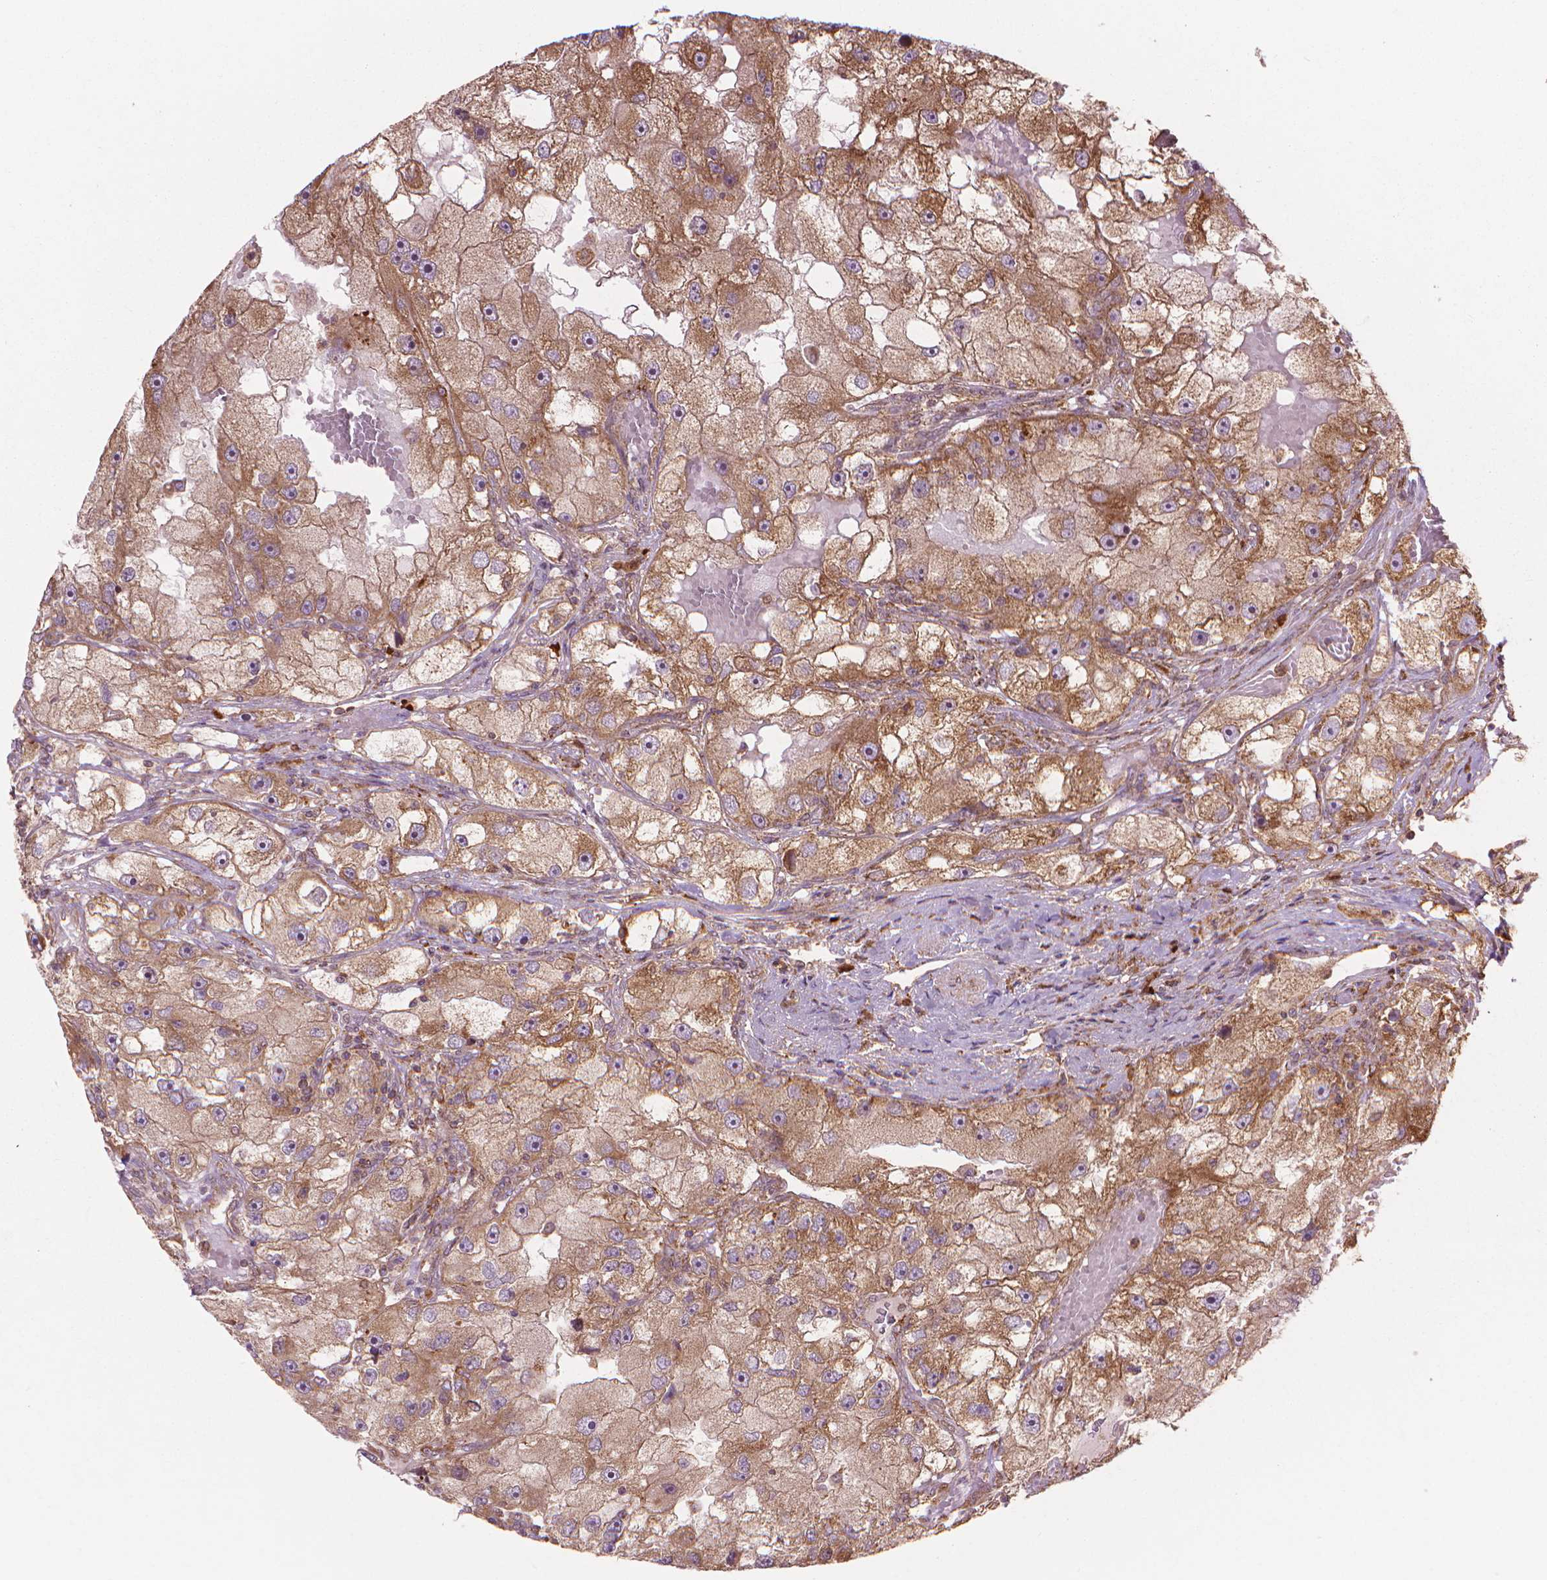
{"staining": {"intensity": "moderate", "quantity": ">75%", "location": "cytoplasmic/membranous"}, "tissue": "renal cancer", "cell_type": "Tumor cells", "image_type": "cancer", "snomed": [{"axis": "morphology", "description": "Adenocarcinoma, NOS"}, {"axis": "topography", "description": "Kidney"}], "caption": "This image demonstrates renal cancer (adenocarcinoma) stained with IHC to label a protein in brown. The cytoplasmic/membranous of tumor cells show moderate positivity for the protein. Nuclei are counter-stained blue.", "gene": "VARS2", "patient": {"sex": "male", "age": 63}}